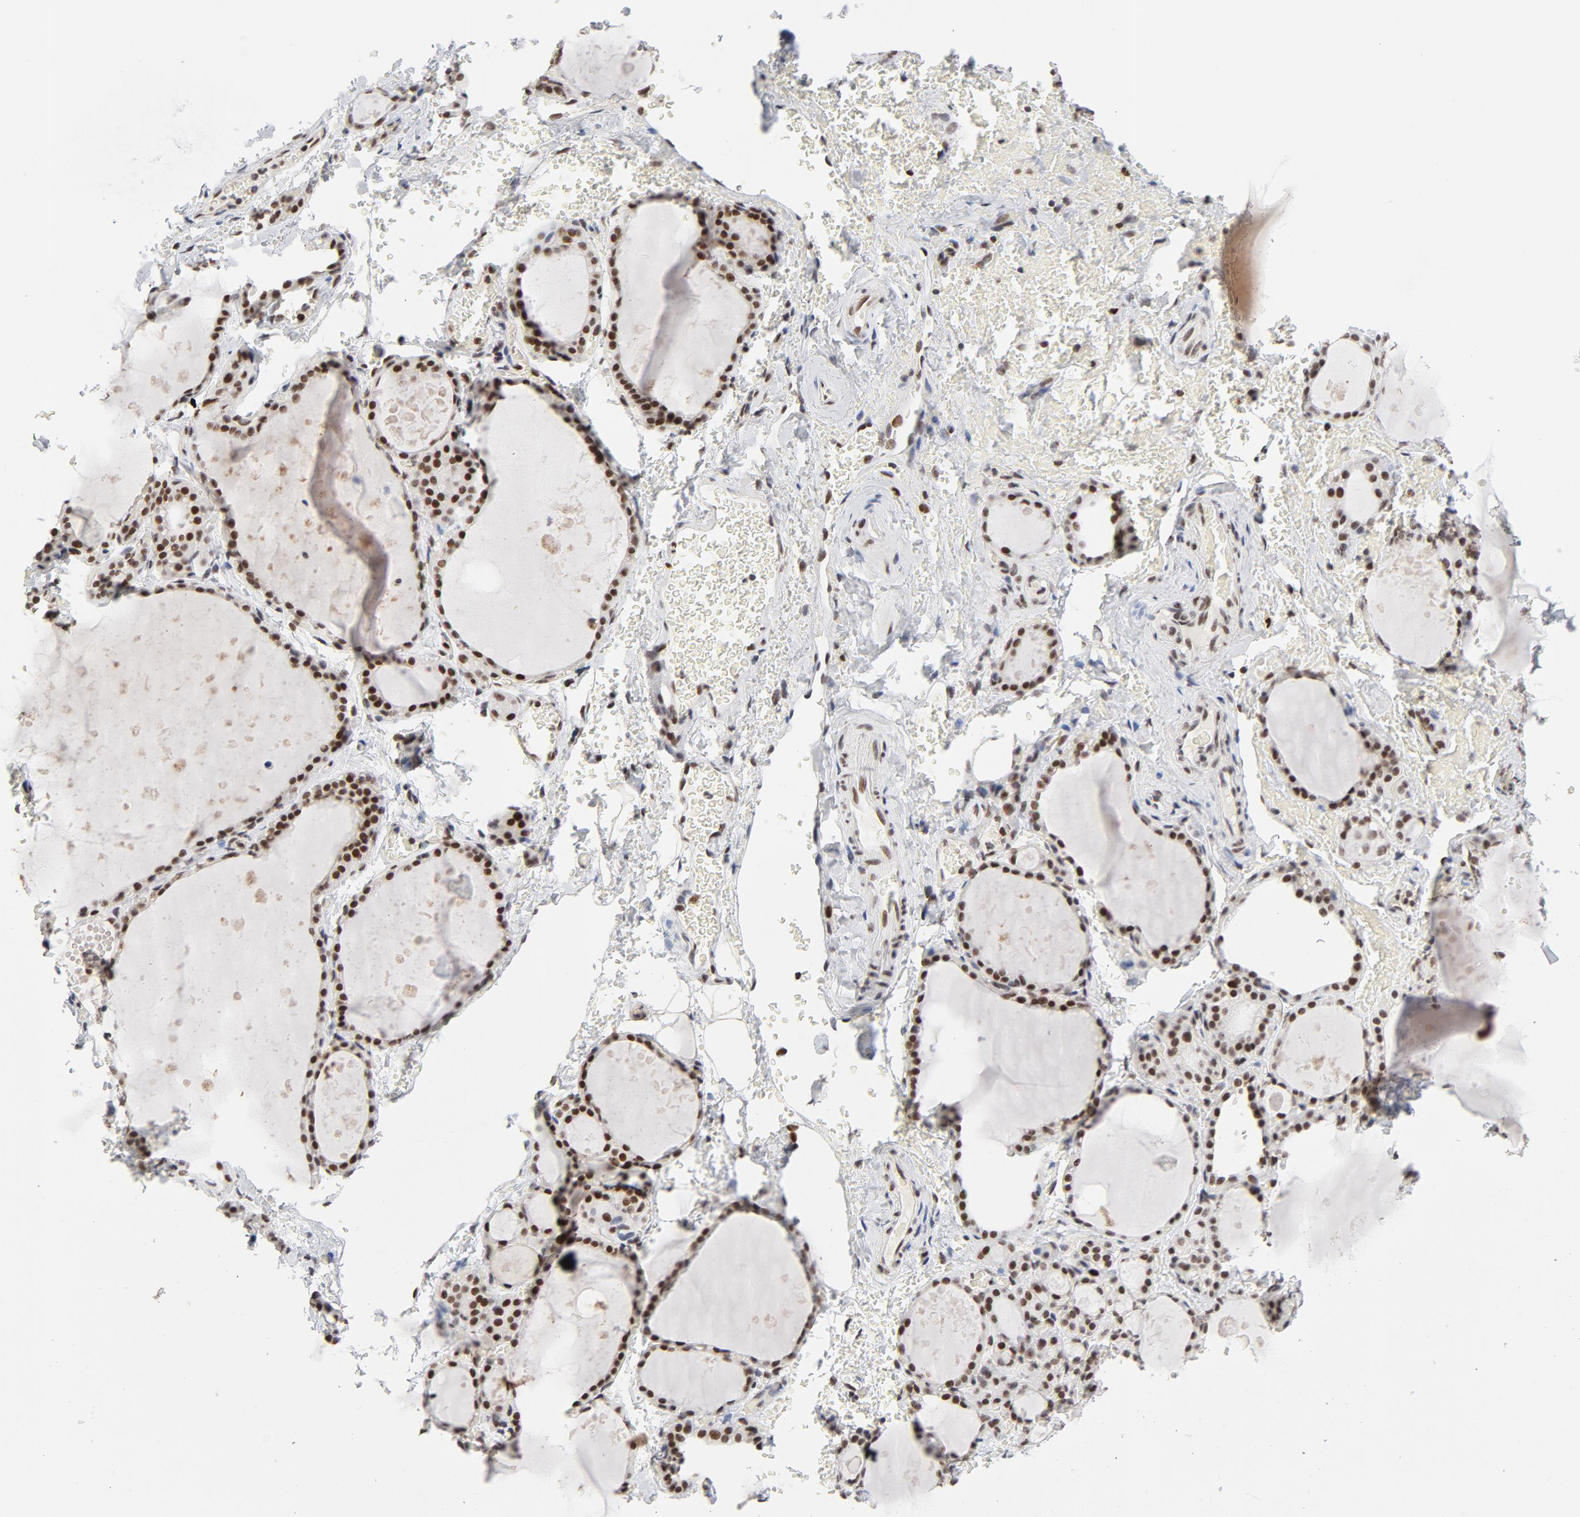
{"staining": {"intensity": "moderate", "quantity": ">75%", "location": "nuclear"}, "tissue": "thyroid gland", "cell_type": "Glandular cells", "image_type": "normal", "snomed": [{"axis": "morphology", "description": "Normal tissue, NOS"}, {"axis": "topography", "description": "Thyroid gland"}], "caption": "IHC of normal thyroid gland shows medium levels of moderate nuclear expression in about >75% of glandular cells. (Brightfield microscopy of DAB IHC at high magnification).", "gene": "RFC4", "patient": {"sex": "male", "age": 61}}